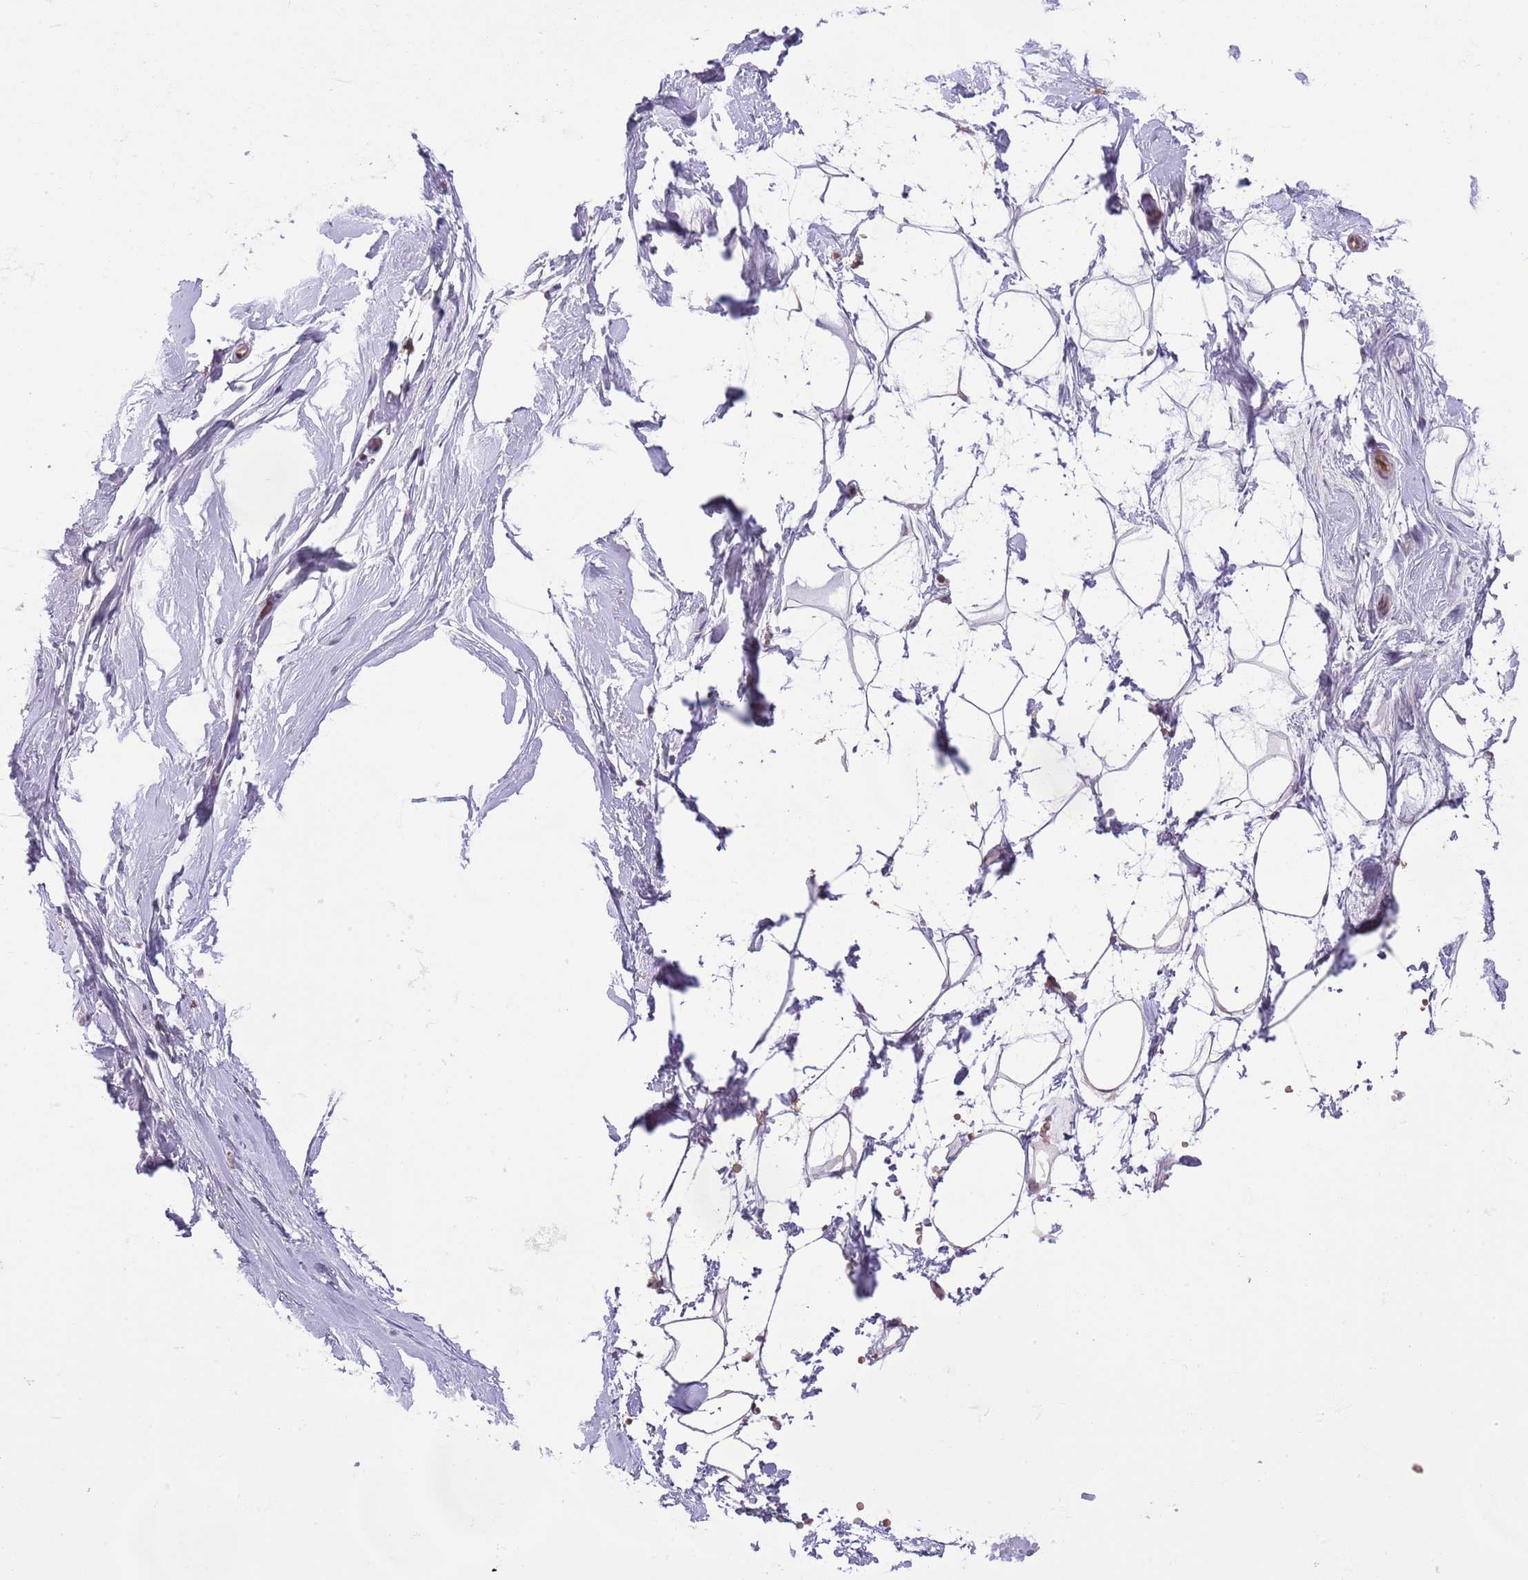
{"staining": {"intensity": "weak", "quantity": "<25%", "location": "cytoplasmic/membranous"}, "tissue": "breast", "cell_type": "Adipocytes", "image_type": "normal", "snomed": [{"axis": "morphology", "description": "Normal tissue, NOS"}, {"axis": "morphology", "description": "Adenoma, NOS"}, {"axis": "topography", "description": "Breast"}], "caption": "Breast stained for a protein using immunohistochemistry (IHC) shows no positivity adipocytes.", "gene": "DPP10", "patient": {"sex": "female", "age": 23}}